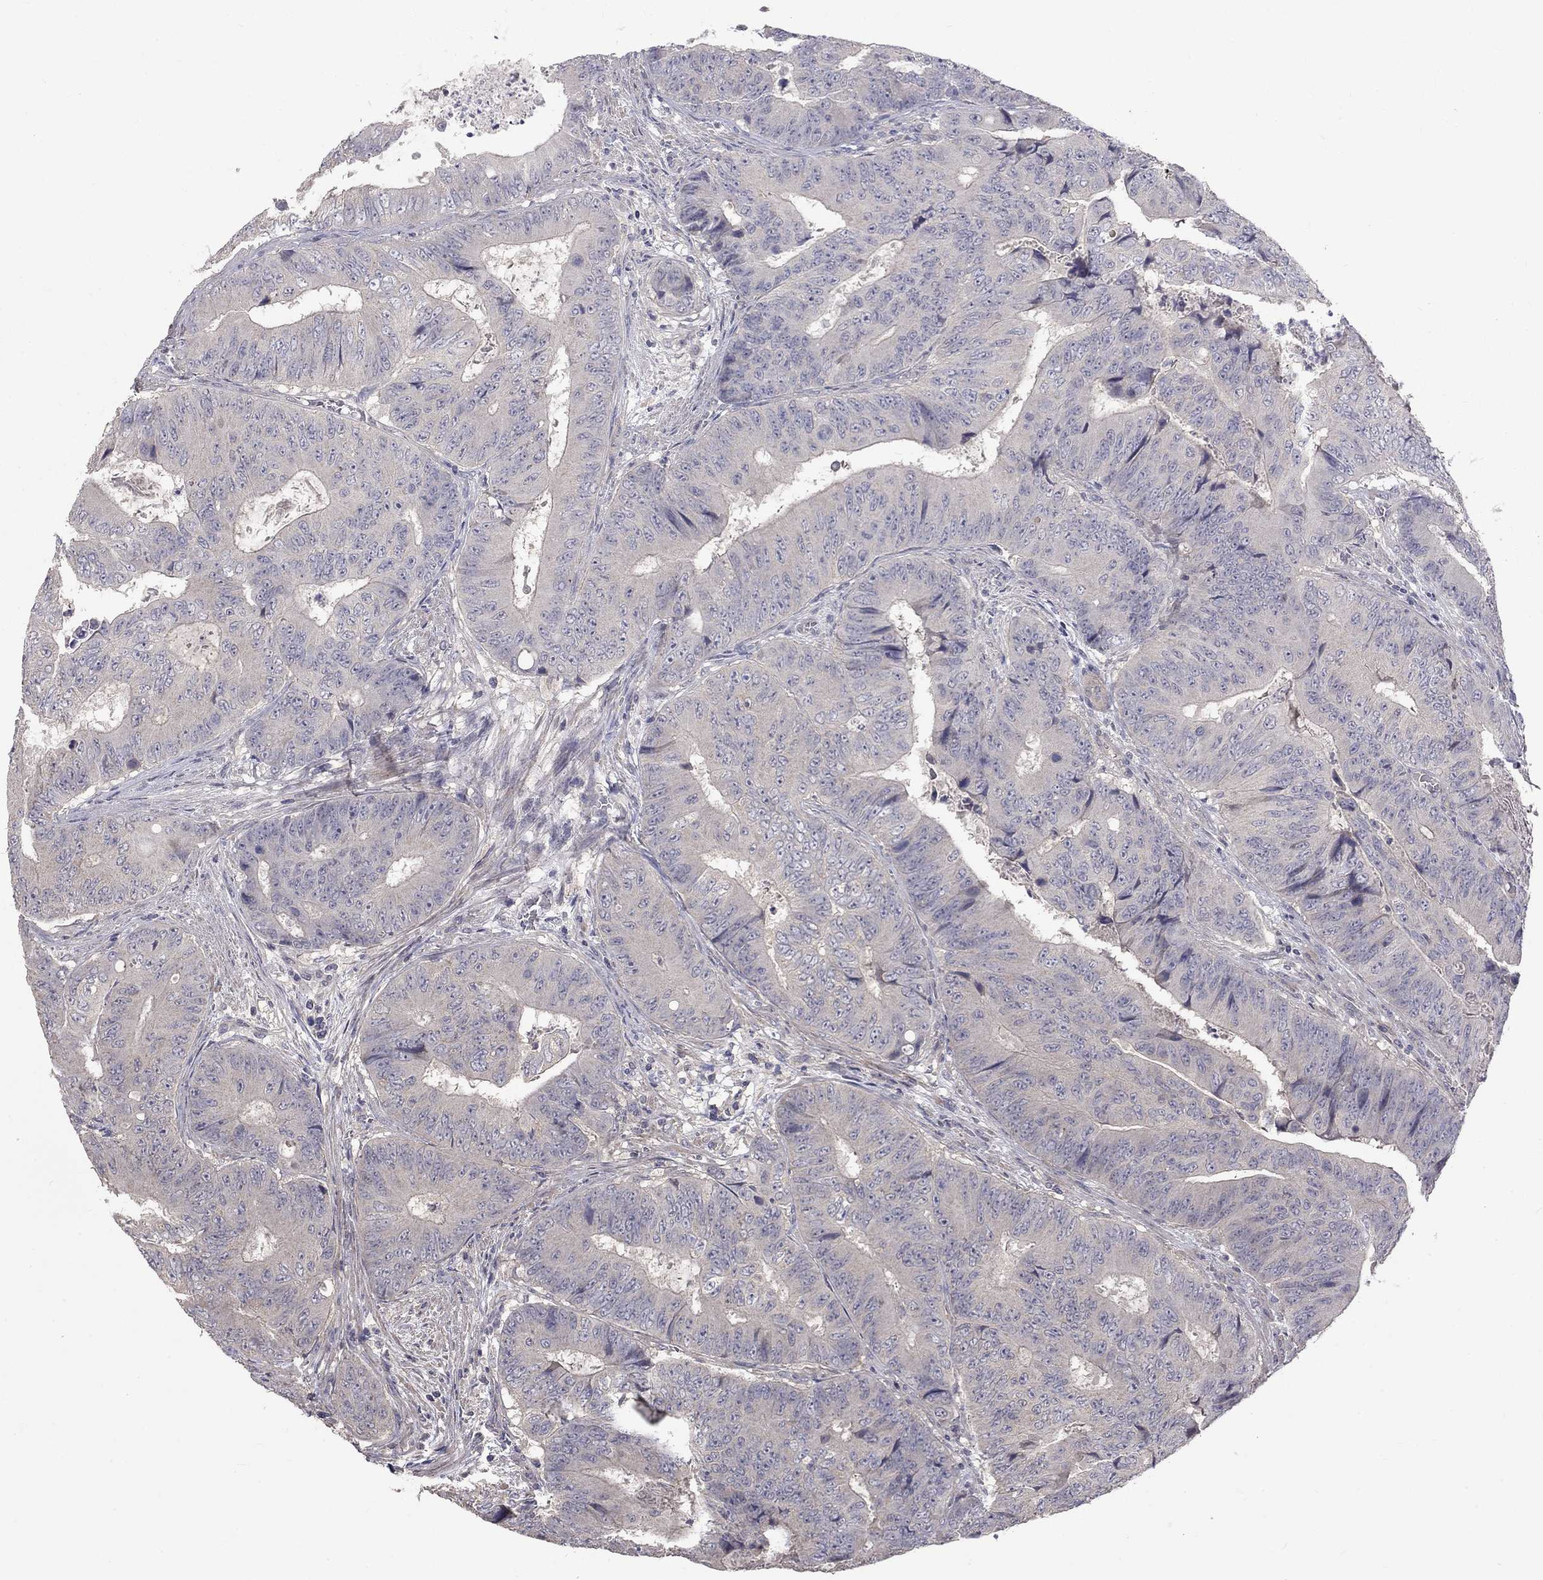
{"staining": {"intensity": "negative", "quantity": "none", "location": "none"}, "tissue": "colorectal cancer", "cell_type": "Tumor cells", "image_type": "cancer", "snomed": [{"axis": "morphology", "description": "Adenocarcinoma, NOS"}, {"axis": "topography", "description": "Colon"}], "caption": "An immunohistochemistry (IHC) image of adenocarcinoma (colorectal) is shown. There is no staining in tumor cells of adenocarcinoma (colorectal). The staining is performed using DAB (3,3'-diaminobenzidine) brown chromogen with nuclei counter-stained in using hematoxylin.", "gene": "SLC39A14", "patient": {"sex": "female", "age": 48}}